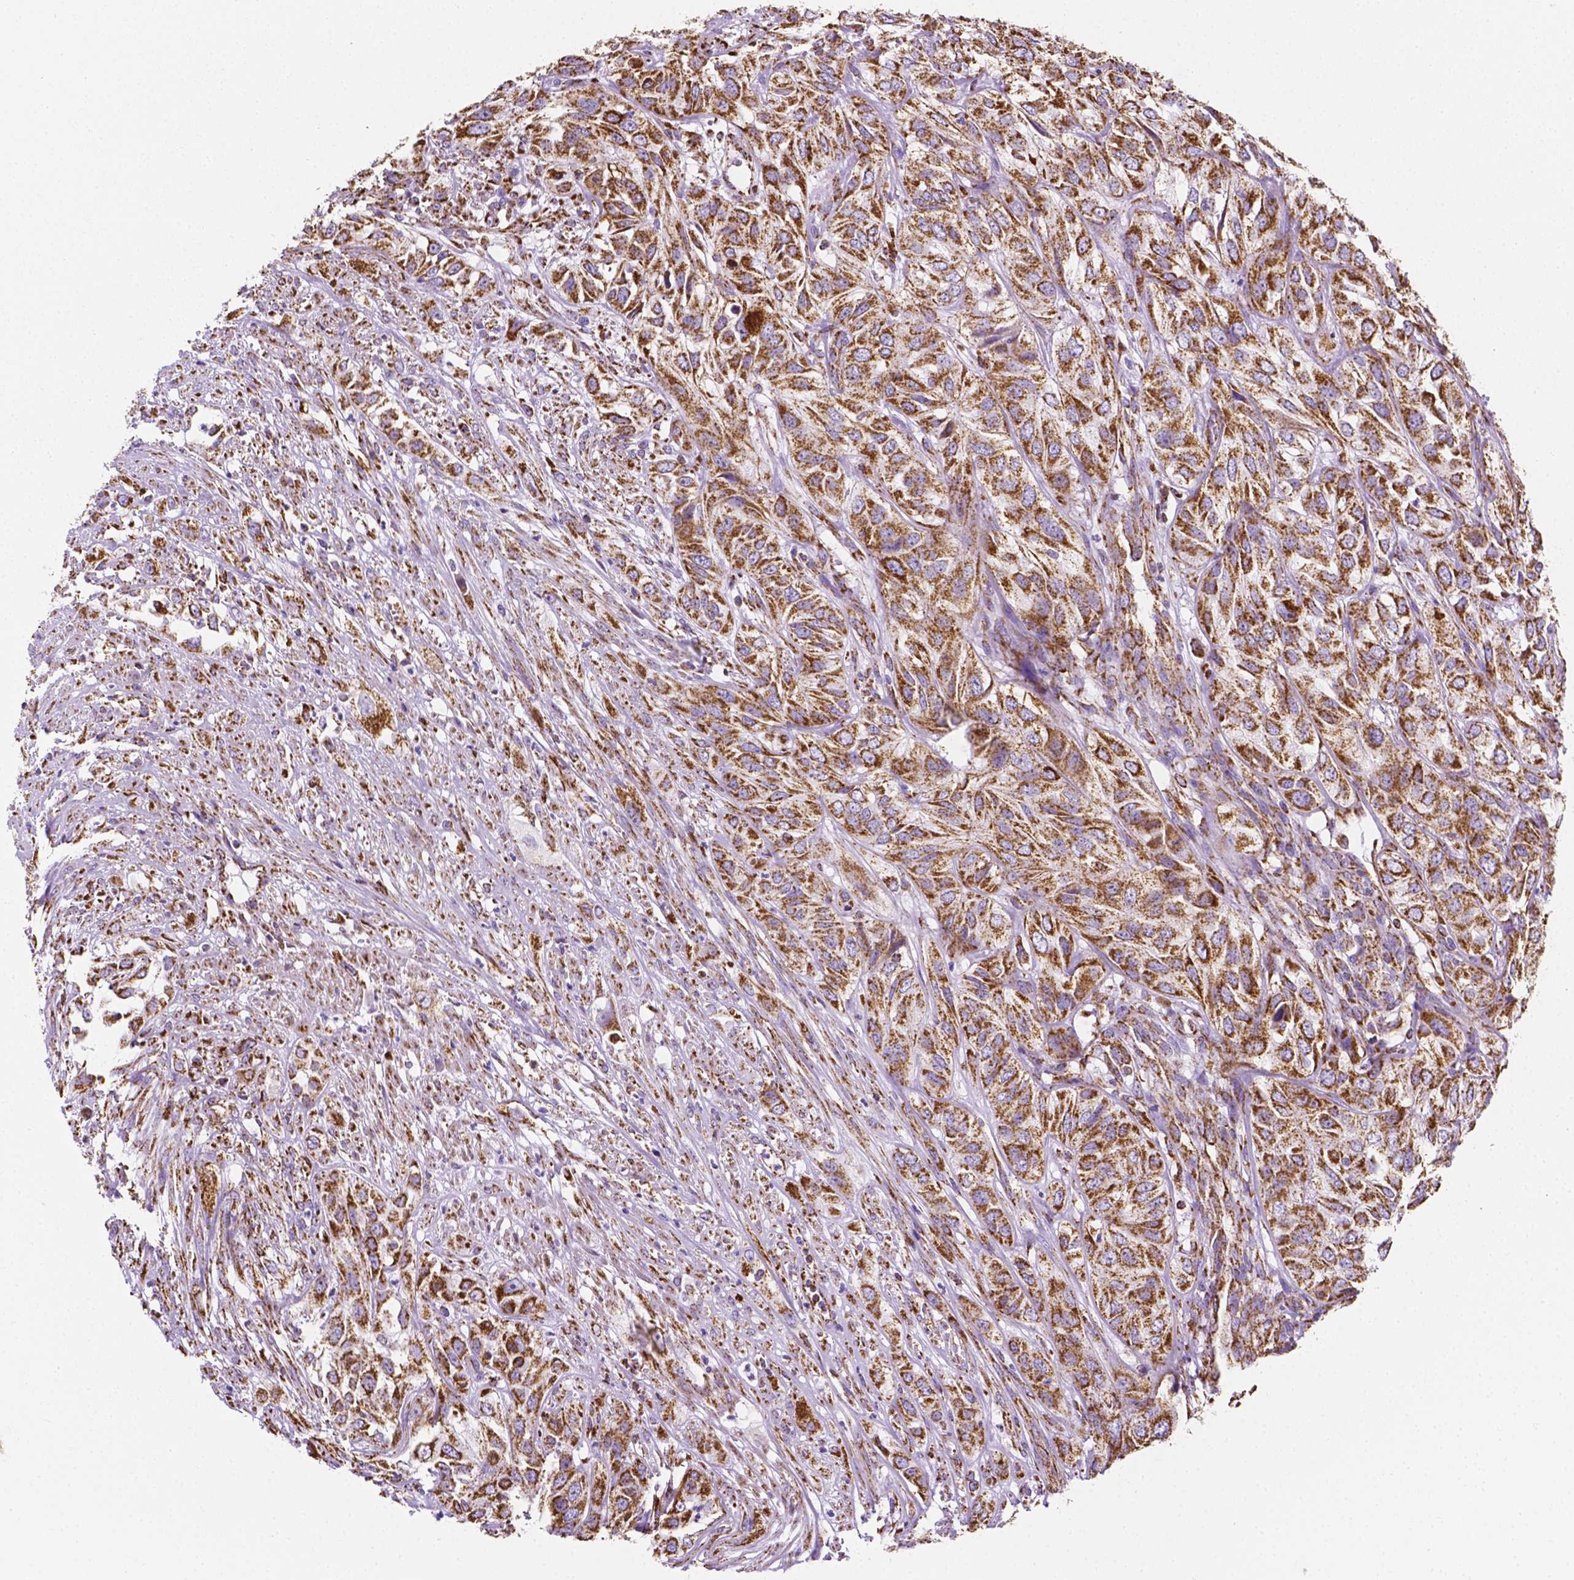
{"staining": {"intensity": "strong", "quantity": ">75%", "location": "cytoplasmic/membranous"}, "tissue": "urothelial cancer", "cell_type": "Tumor cells", "image_type": "cancer", "snomed": [{"axis": "morphology", "description": "Urothelial carcinoma, High grade"}, {"axis": "topography", "description": "Urinary bladder"}], "caption": "Immunohistochemical staining of high-grade urothelial carcinoma demonstrates strong cytoplasmic/membranous protein expression in about >75% of tumor cells.", "gene": "RMDN3", "patient": {"sex": "male", "age": 67}}